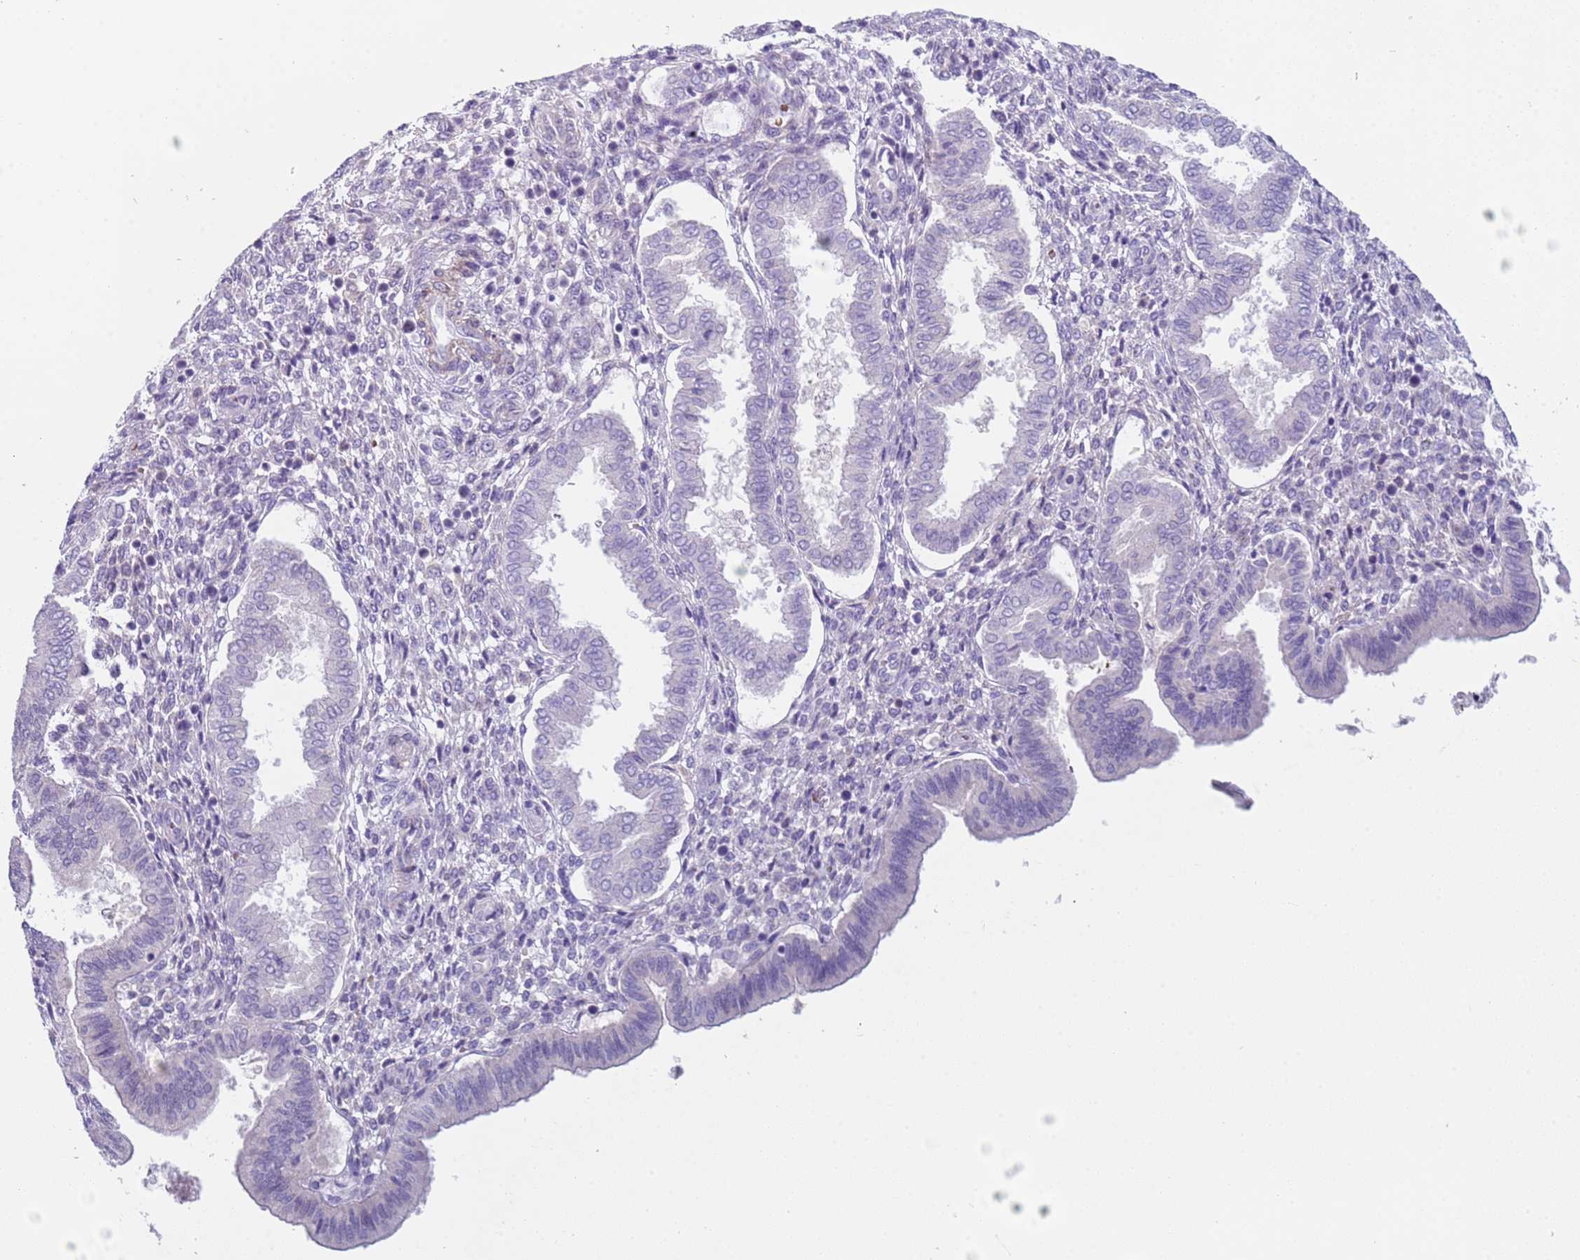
{"staining": {"intensity": "negative", "quantity": "none", "location": "none"}, "tissue": "endometrium", "cell_type": "Cells in endometrial stroma", "image_type": "normal", "snomed": [{"axis": "morphology", "description": "Normal tissue, NOS"}, {"axis": "topography", "description": "Endometrium"}], "caption": "Immunohistochemistry (IHC) of normal endometrium demonstrates no staining in cells in endometrial stroma.", "gene": "KBTBD3", "patient": {"sex": "female", "age": 24}}